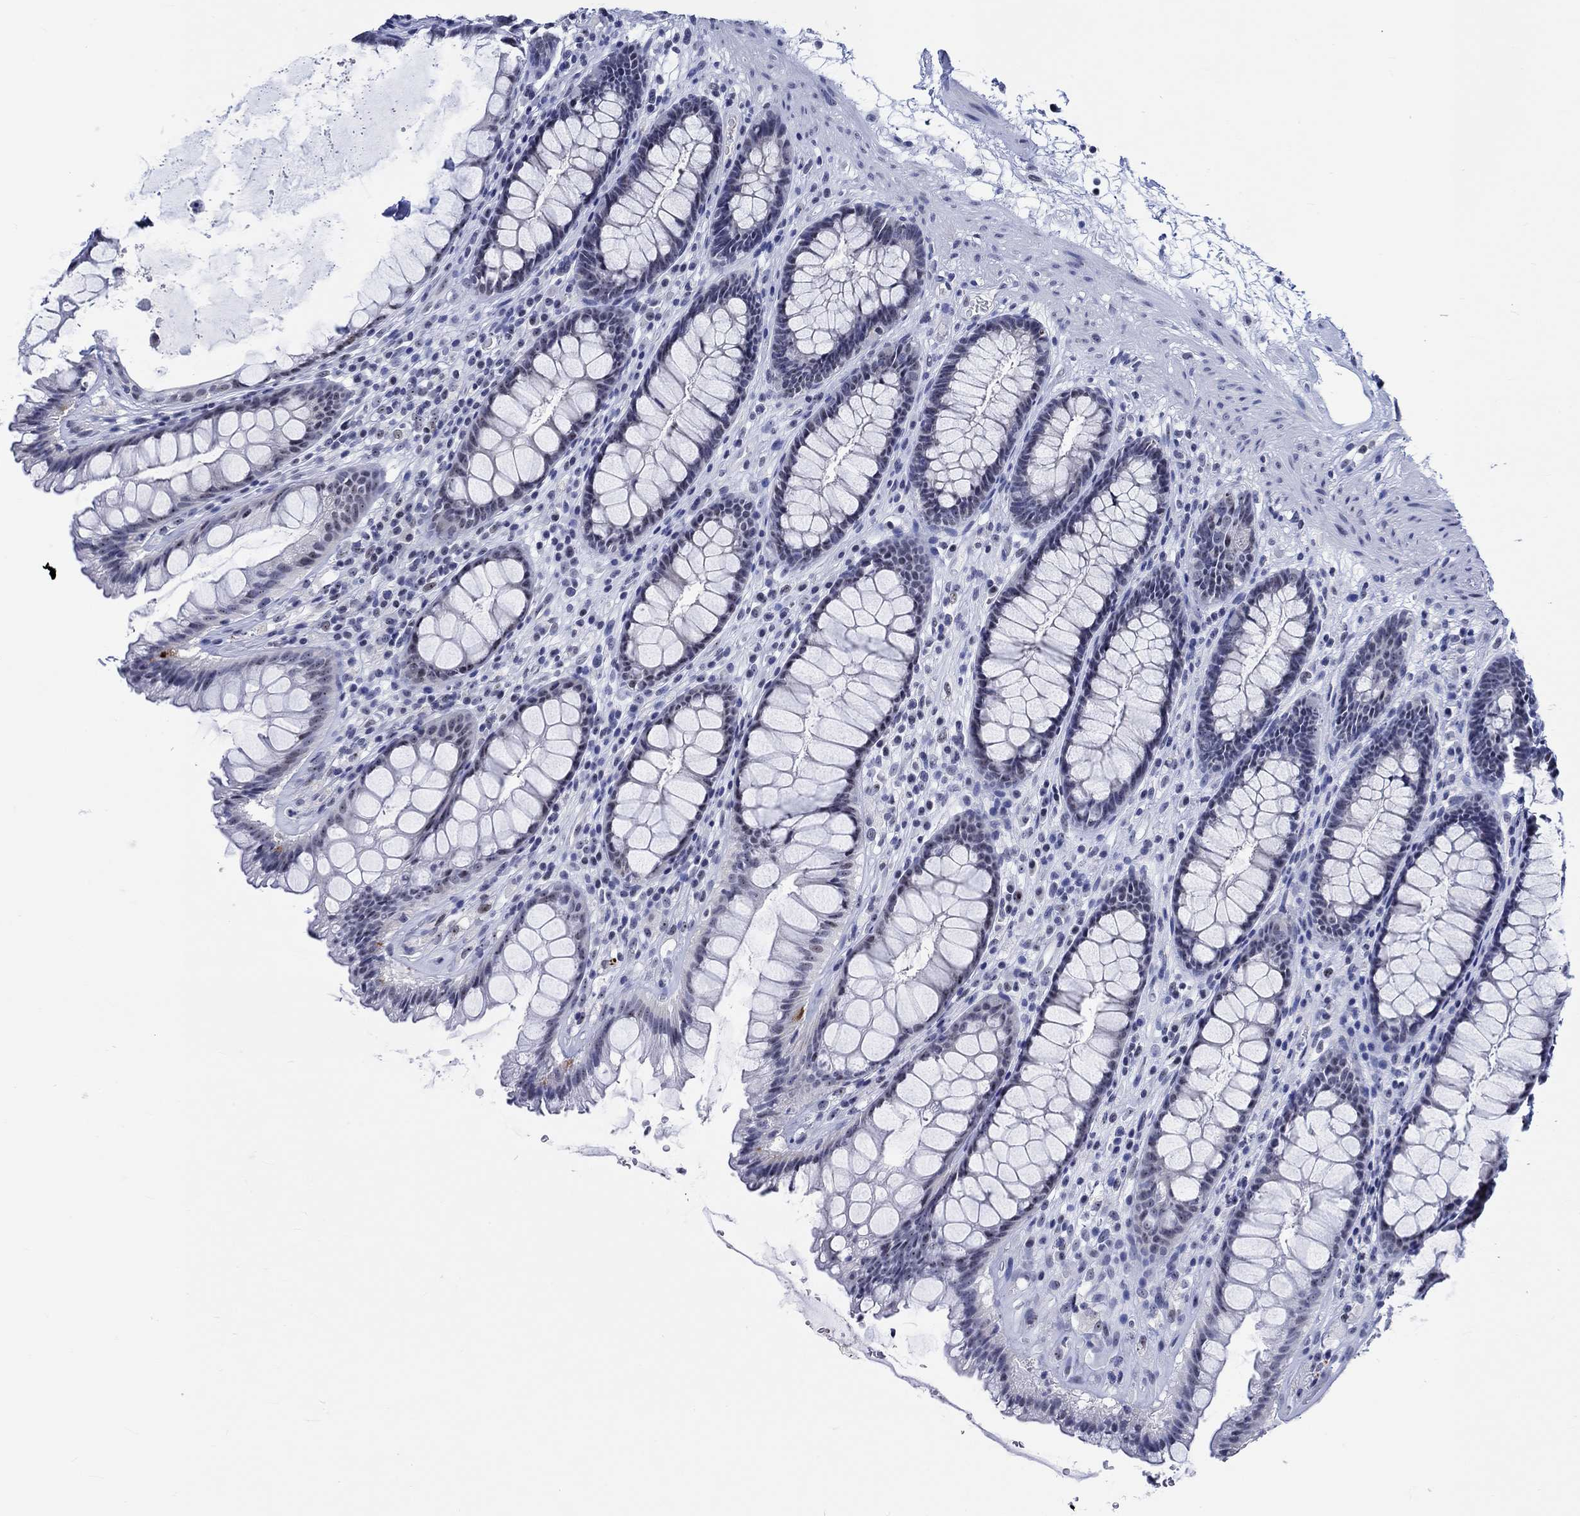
{"staining": {"intensity": "strong", "quantity": "25%-75%", "location": "nuclear"}, "tissue": "rectum", "cell_type": "Glandular cells", "image_type": "normal", "snomed": [{"axis": "morphology", "description": "Normal tissue, NOS"}, {"axis": "topography", "description": "Rectum"}], "caption": "Approximately 25%-75% of glandular cells in benign rectum demonstrate strong nuclear protein positivity as visualized by brown immunohistochemical staining.", "gene": "ZNF446", "patient": {"sex": "male", "age": 72}}